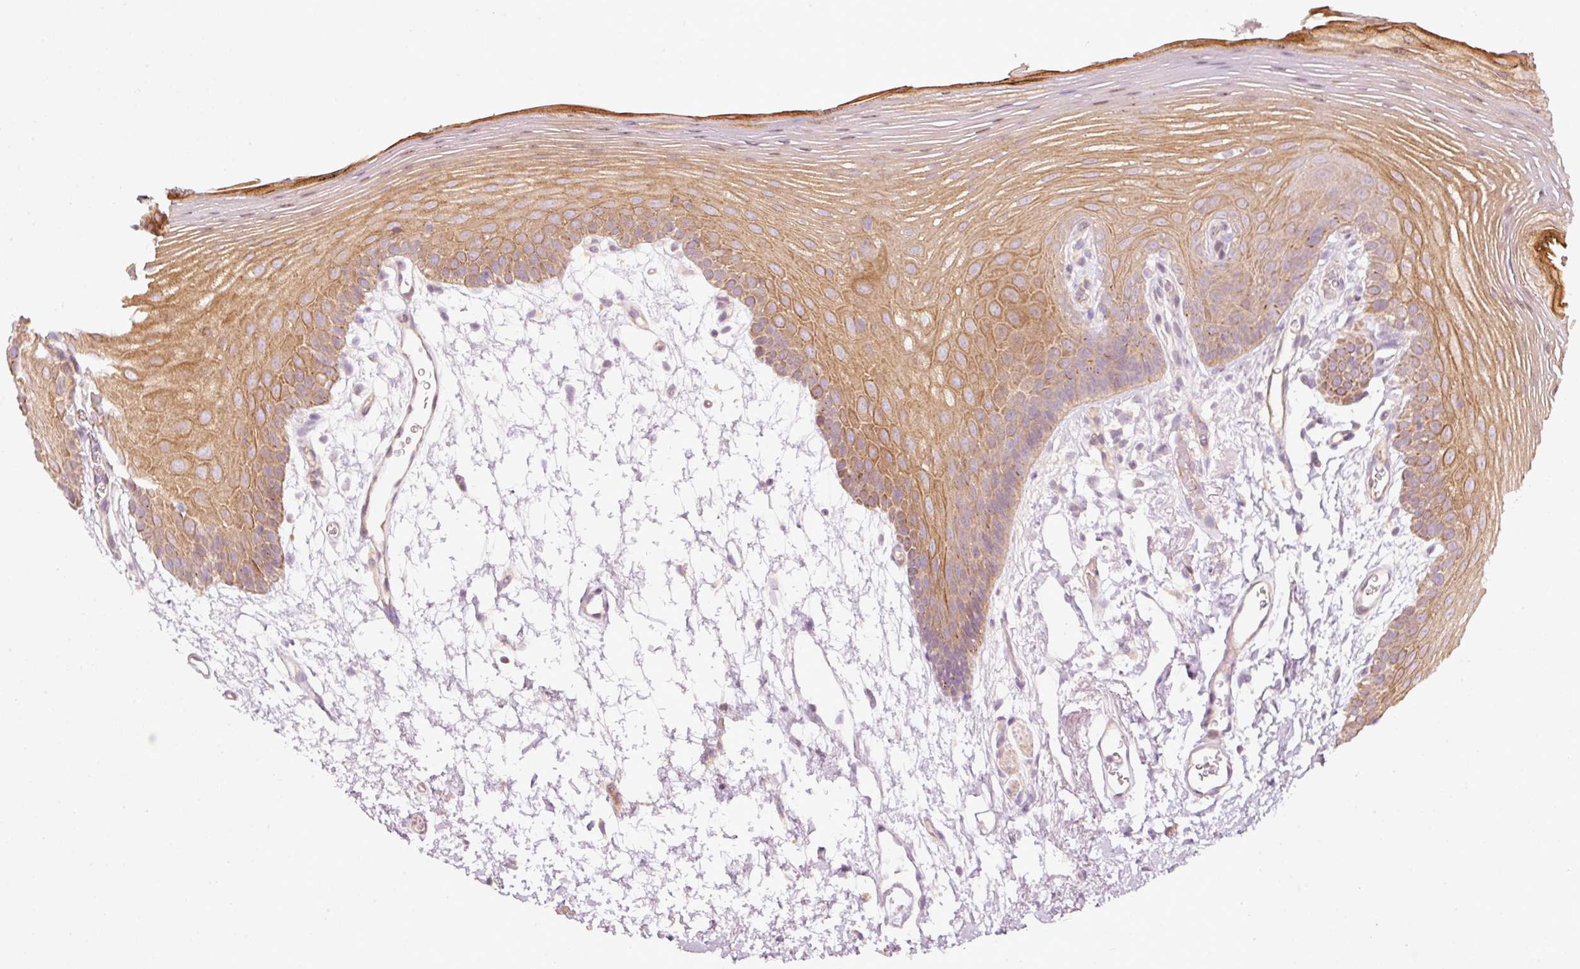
{"staining": {"intensity": "moderate", "quantity": "25%-75%", "location": "cytoplasmic/membranous"}, "tissue": "oral mucosa", "cell_type": "Squamous epithelial cells", "image_type": "normal", "snomed": [{"axis": "morphology", "description": "Normal tissue, NOS"}, {"axis": "morphology", "description": "Squamous cell carcinoma, NOS"}, {"axis": "topography", "description": "Oral tissue"}, {"axis": "topography", "description": "Head-Neck"}], "caption": "Unremarkable oral mucosa exhibits moderate cytoplasmic/membranous positivity in about 25%-75% of squamous epithelial cells (brown staining indicates protein expression, while blue staining denotes nuclei)..", "gene": "MAP10", "patient": {"sex": "female", "age": 81}}